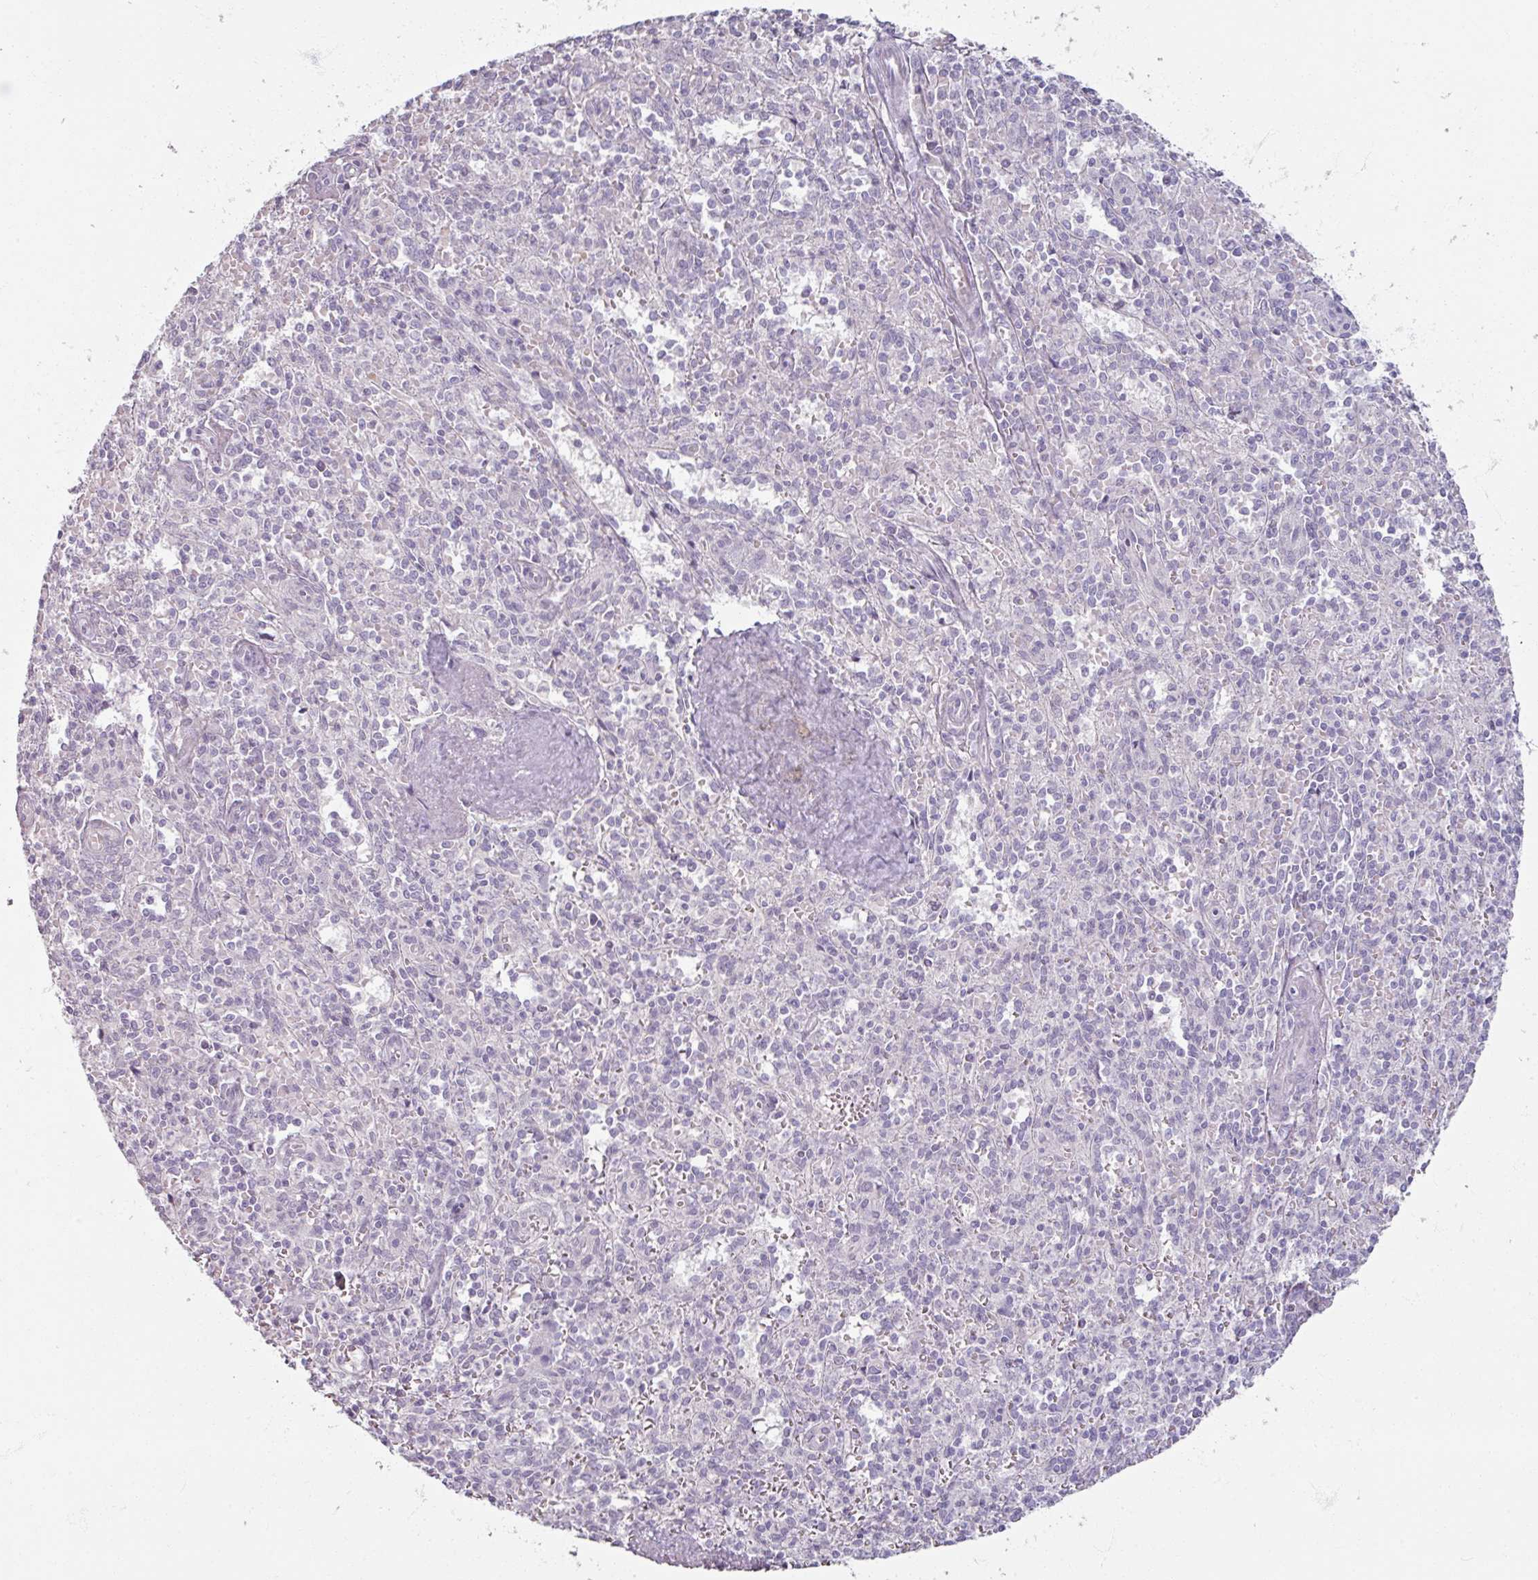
{"staining": {"intensity": "negative", "quantity": "none", "location": "none"}, "tissue": "spleen", "cell_type": "Cells in red pulp", "image_type": "normal", "snomed": [{"axis": "morphology", "description": "Normal tissue, NOS"}, {"axis": "topography", "description": "Spleen"}], "caption": "The immunohistochemistry (IHC) photomicrograph has no significant staining in cells in red pulp of spleen.", "gene": "SOX11", "patient": {"sex": "female", "age": 70}}